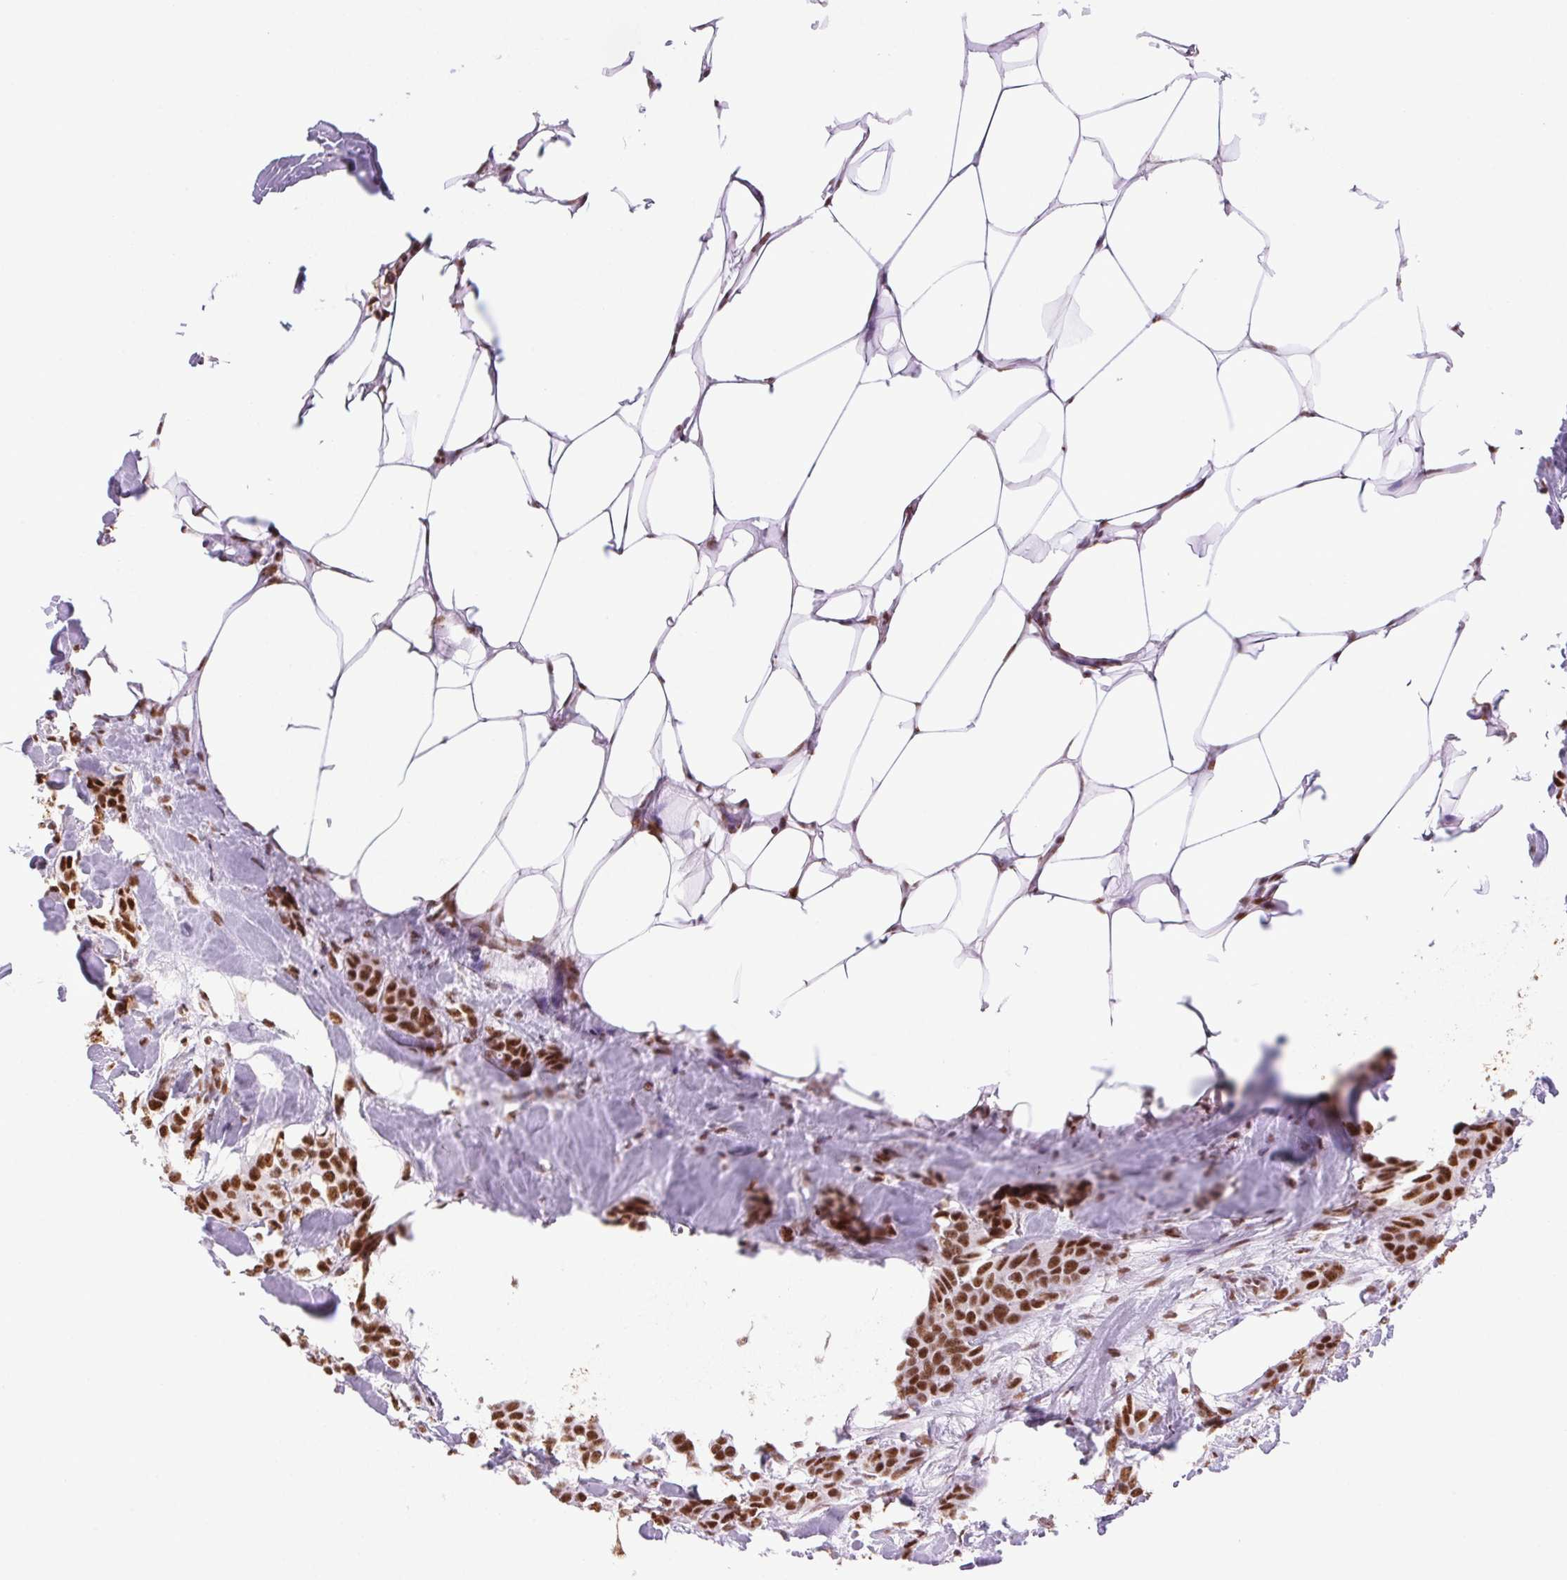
{"staining": {"intensity": "moderate", "quantity": ">75%", "location": "nuclear"}, "tissue": "breast cancer", "cell_type": "Tumor cells", "image_type": "cancer", "snomed": [{"axis": "morphology", "description": "Duct carcinoma"}, {"axis": "topography", "description": "Breast"}], "caption": "Tumor cells demonstrate medium levels of moderate nuclear positivity in approximately >75% of cells in human breast cancer (invasive ductal carcinoma). (Brightfield microscopy of DAB IHC at high magnification).", "gene": "ZNF207", "patient": {"sex": "female", "age": 62}}